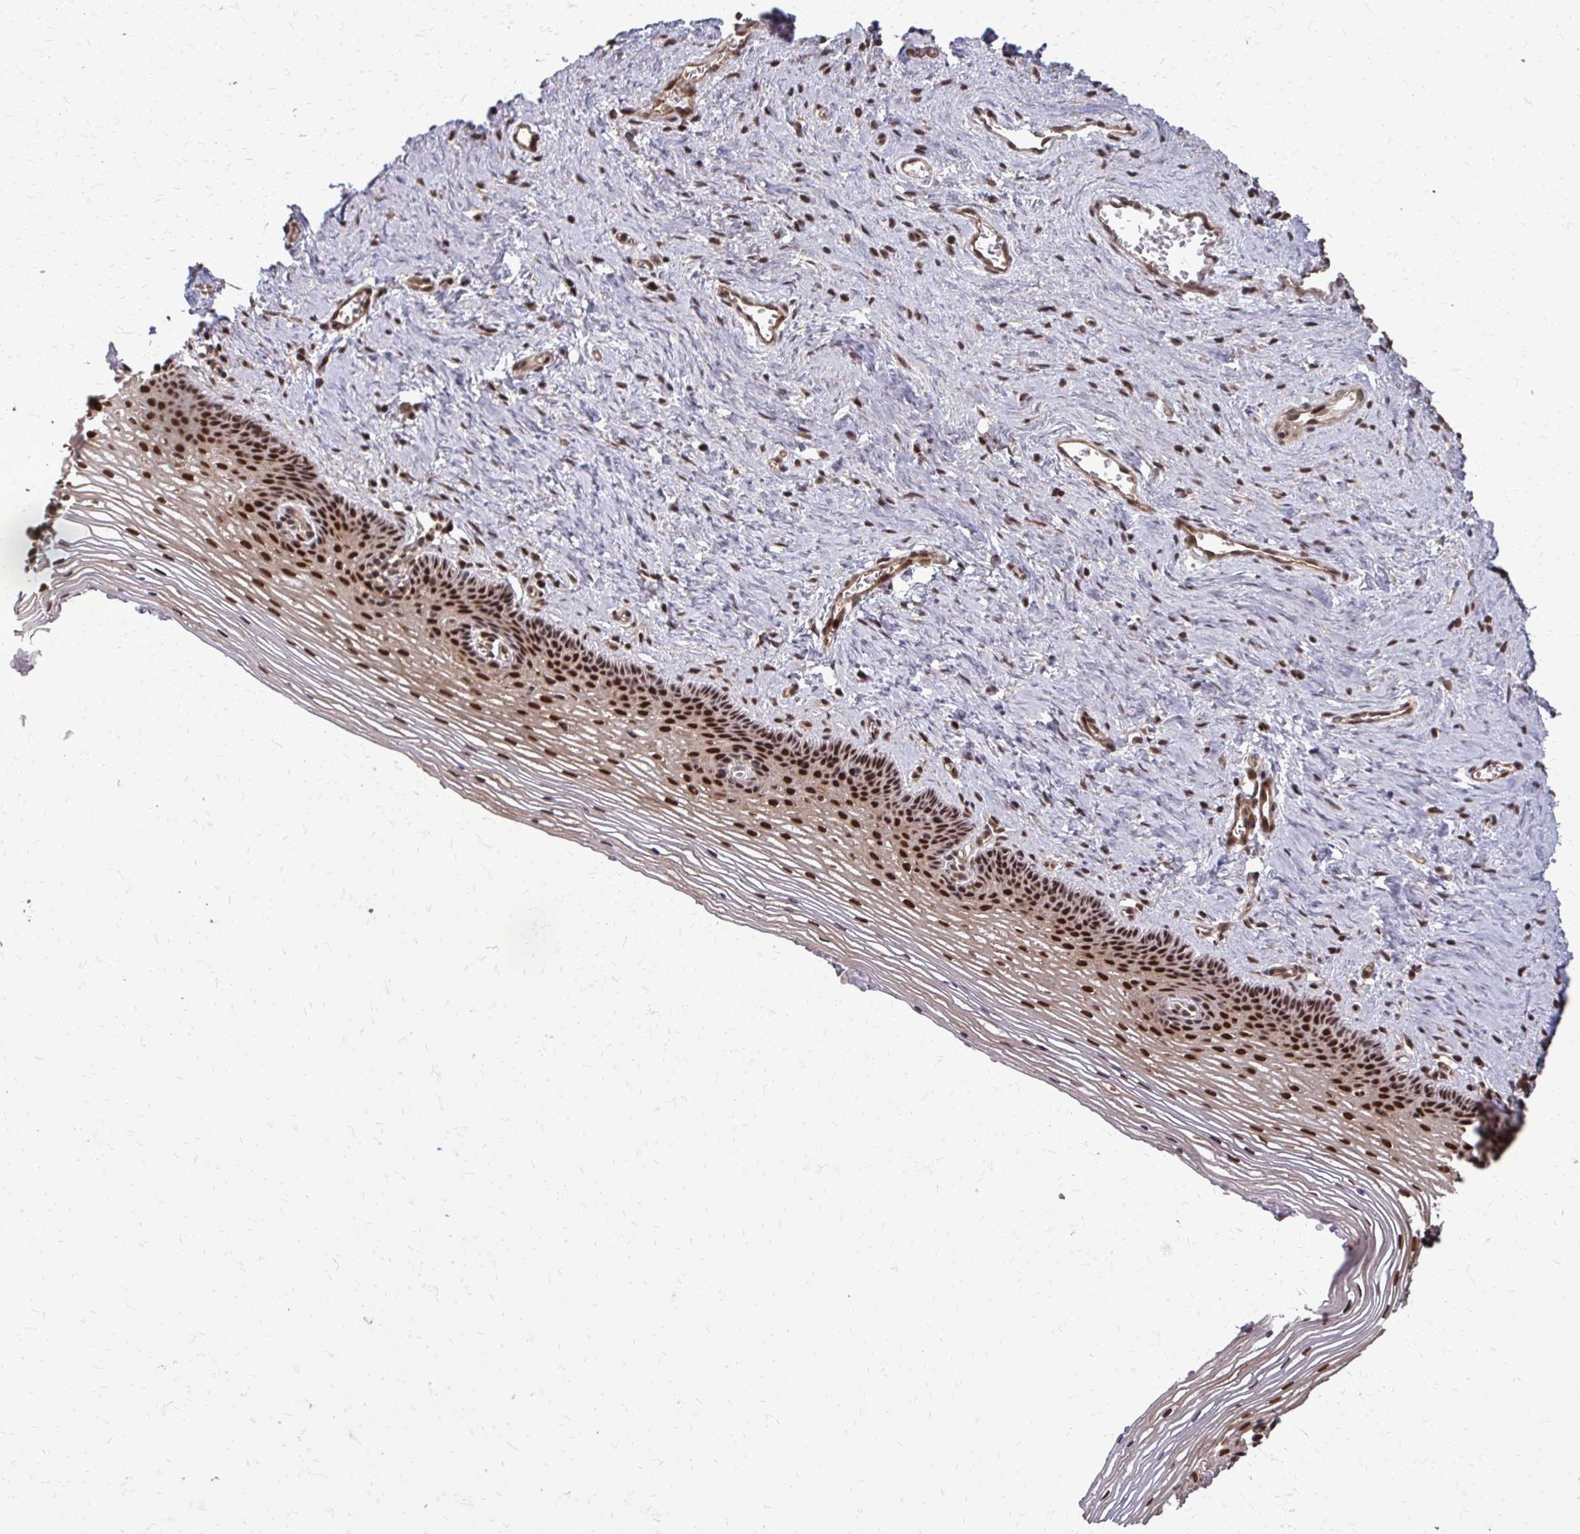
{"staining": {"intensity": "strong", "quantity": ">75%", "location": "nuclear"}, "tissue": "vagina", "cell_type": "Squamous epithelial cells", "image_type": "normal", "snomed": [{"axis": "morphology", "description": "Normal tissue, NOS"}, {"axis": "topography", "description": "Vagina"}, {"axis": "topography", "description": "Cervix"}], "caption": "Immunohistochemical staining of normal vagina exhibits high levels of strong nuclear positivity in approximately >75% of squamous epithelial cells.", "gene": "SS18", "patient": {"sex": "female", "age": 37}}